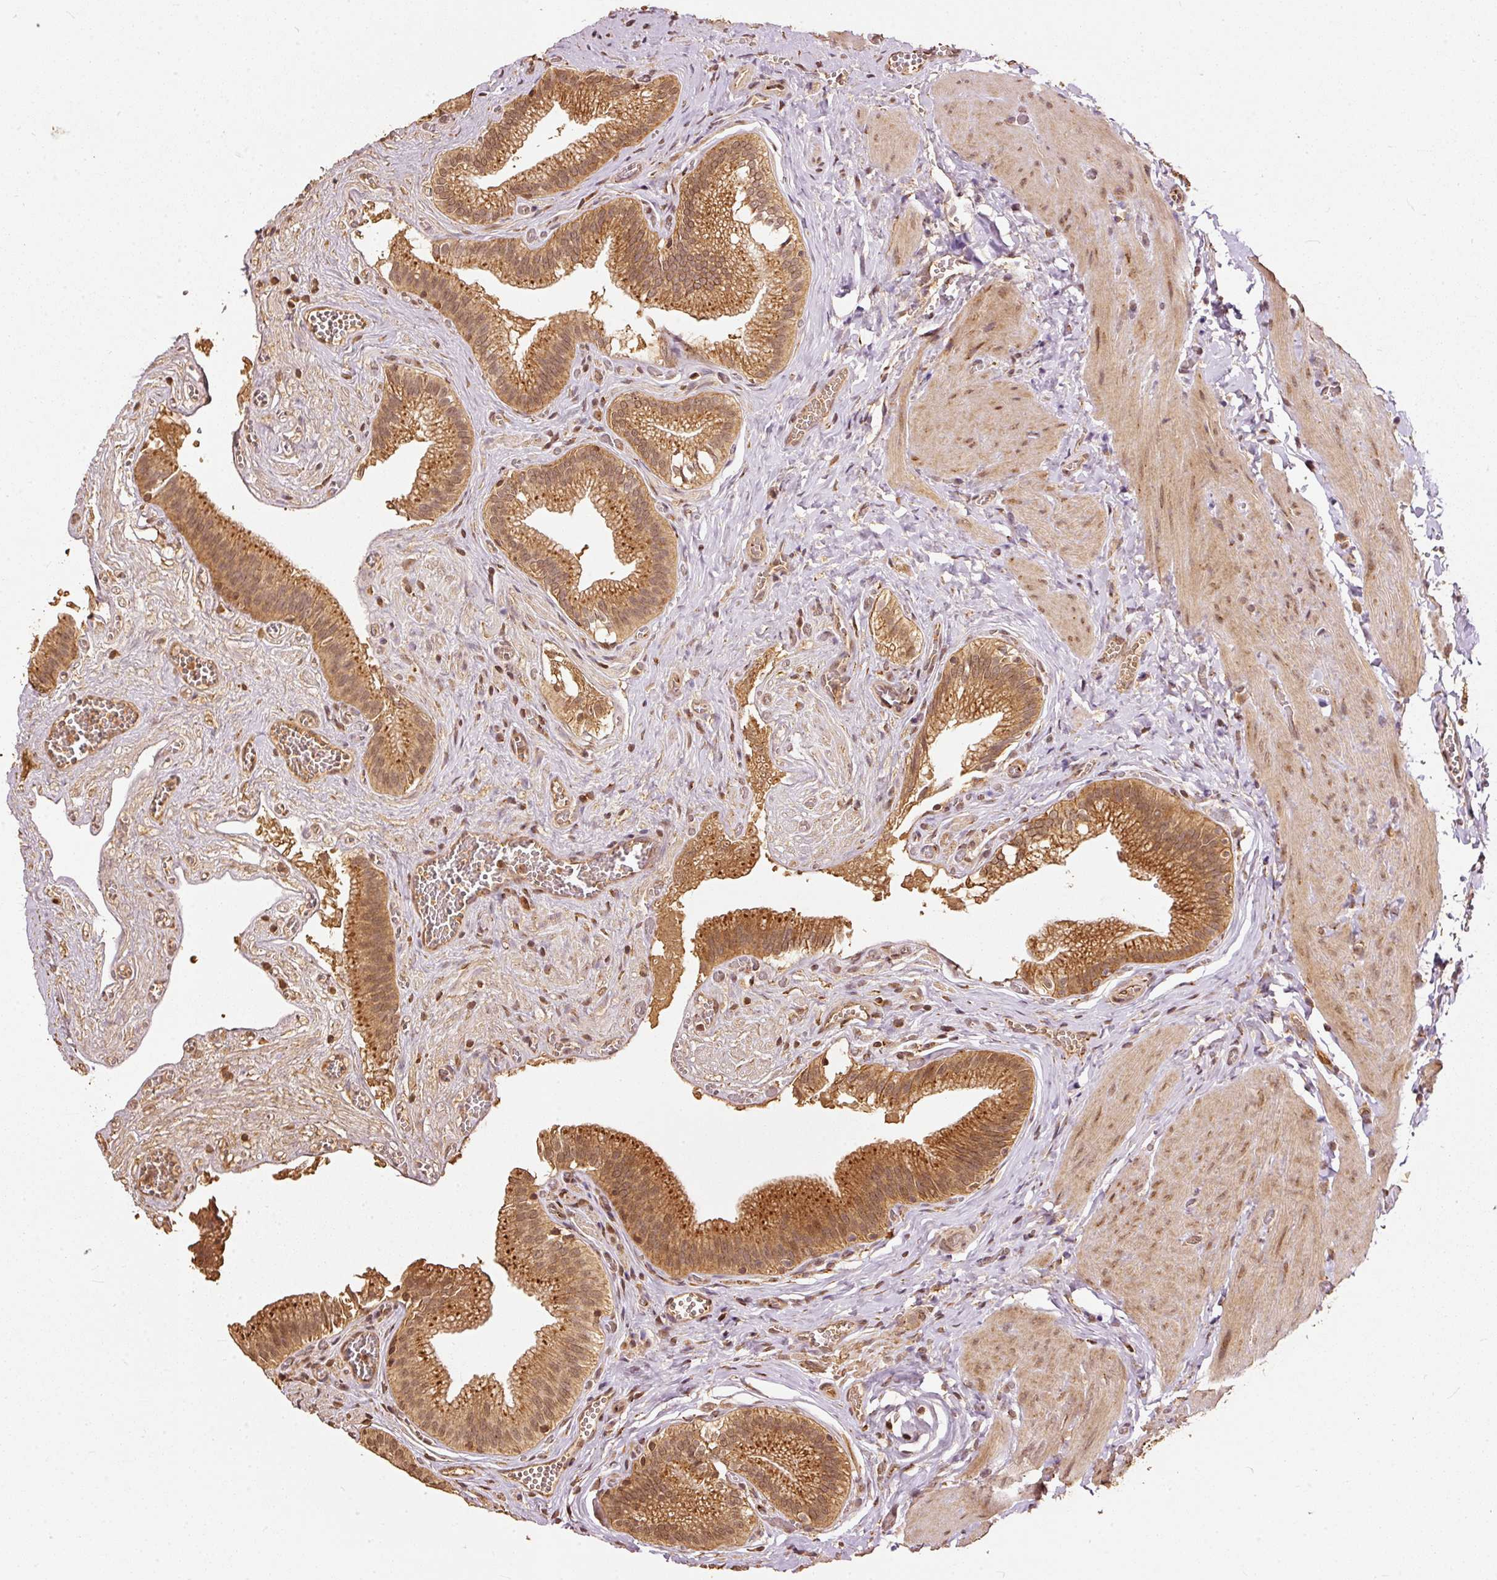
{"staining": {"intensity": "moderate", "quantity": ">75%", "location": "cytoplasmic/membranous"}, "tissue": "gallbladder", "cell_type": "Glandular cells", "image_type": "normal", "snomed": [{"axis": "morphology", "description": "Normal tissue, NOS"}, {"axis": "topography", "description": "Gallbladder"}, {"axis": "topography", "description": "Peripheral nerve tissue"}], "caption": "A histopathology image of gallbladder stained for a protein shows moderate cytoplasmic/membranous brown staining in glandular cells.", "gene": "FUT8", "patient": {"sex": "male", "age": 17}}